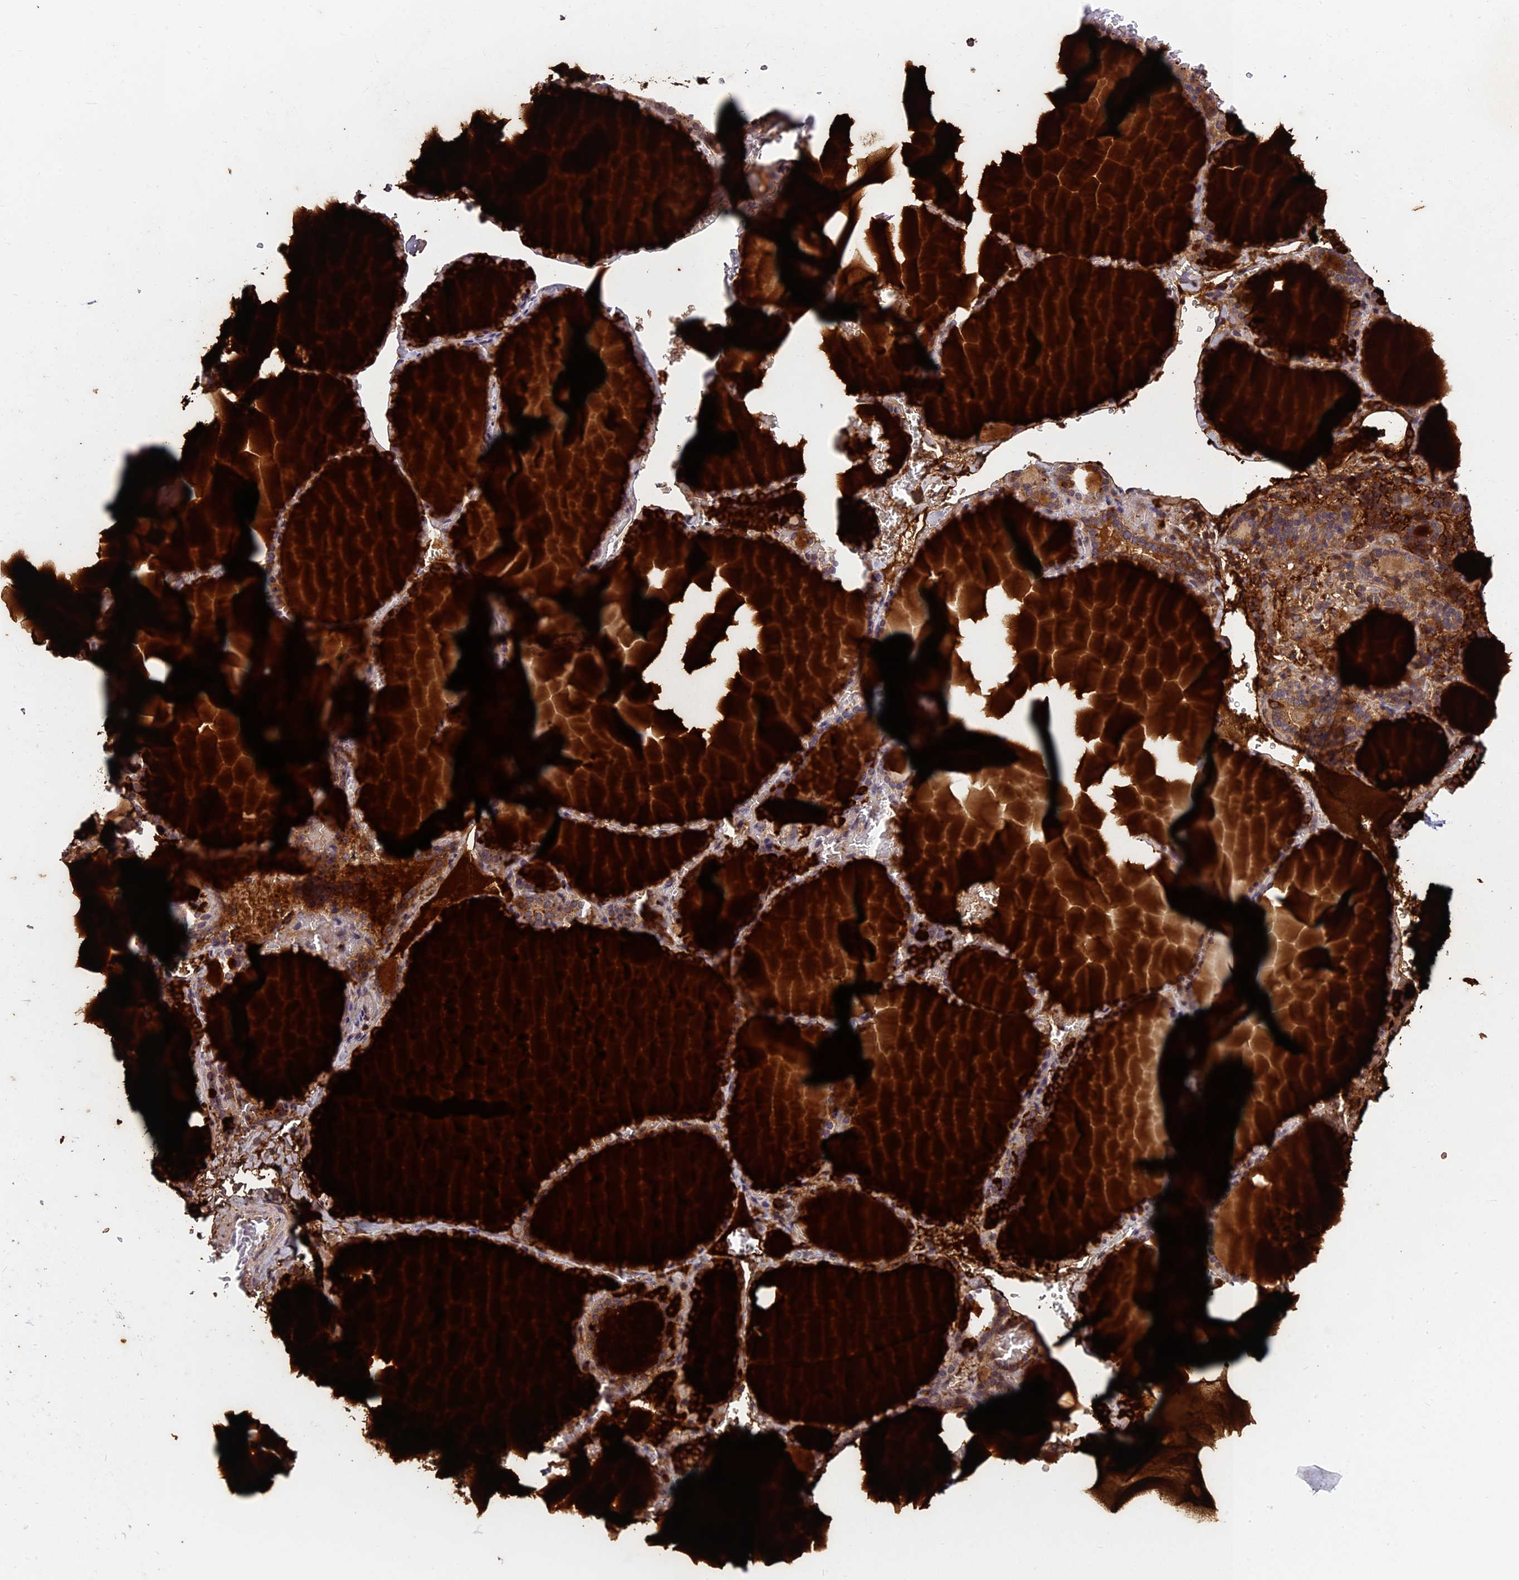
{"staining": {"intensity": "moderate", "quantity": ">75%", "location": "cytoplasmic/membranous"}, "tissue": "thyroid gland", "cell_type": "Glandular cells", "image_type": "normal", "snomed": [{"axis": "morphology", "description": "Normal tissue, NOS"}, {"axis": "topography", "description": "Thyroid gland"}], "caption": "A brown stain highlights moderate cytoplasmic/membranous staining of a protein in glandular cells of normal human thyroid gland.", "gene": "PIKFYVE", "patient": {"sex": "female", "age": 39}}